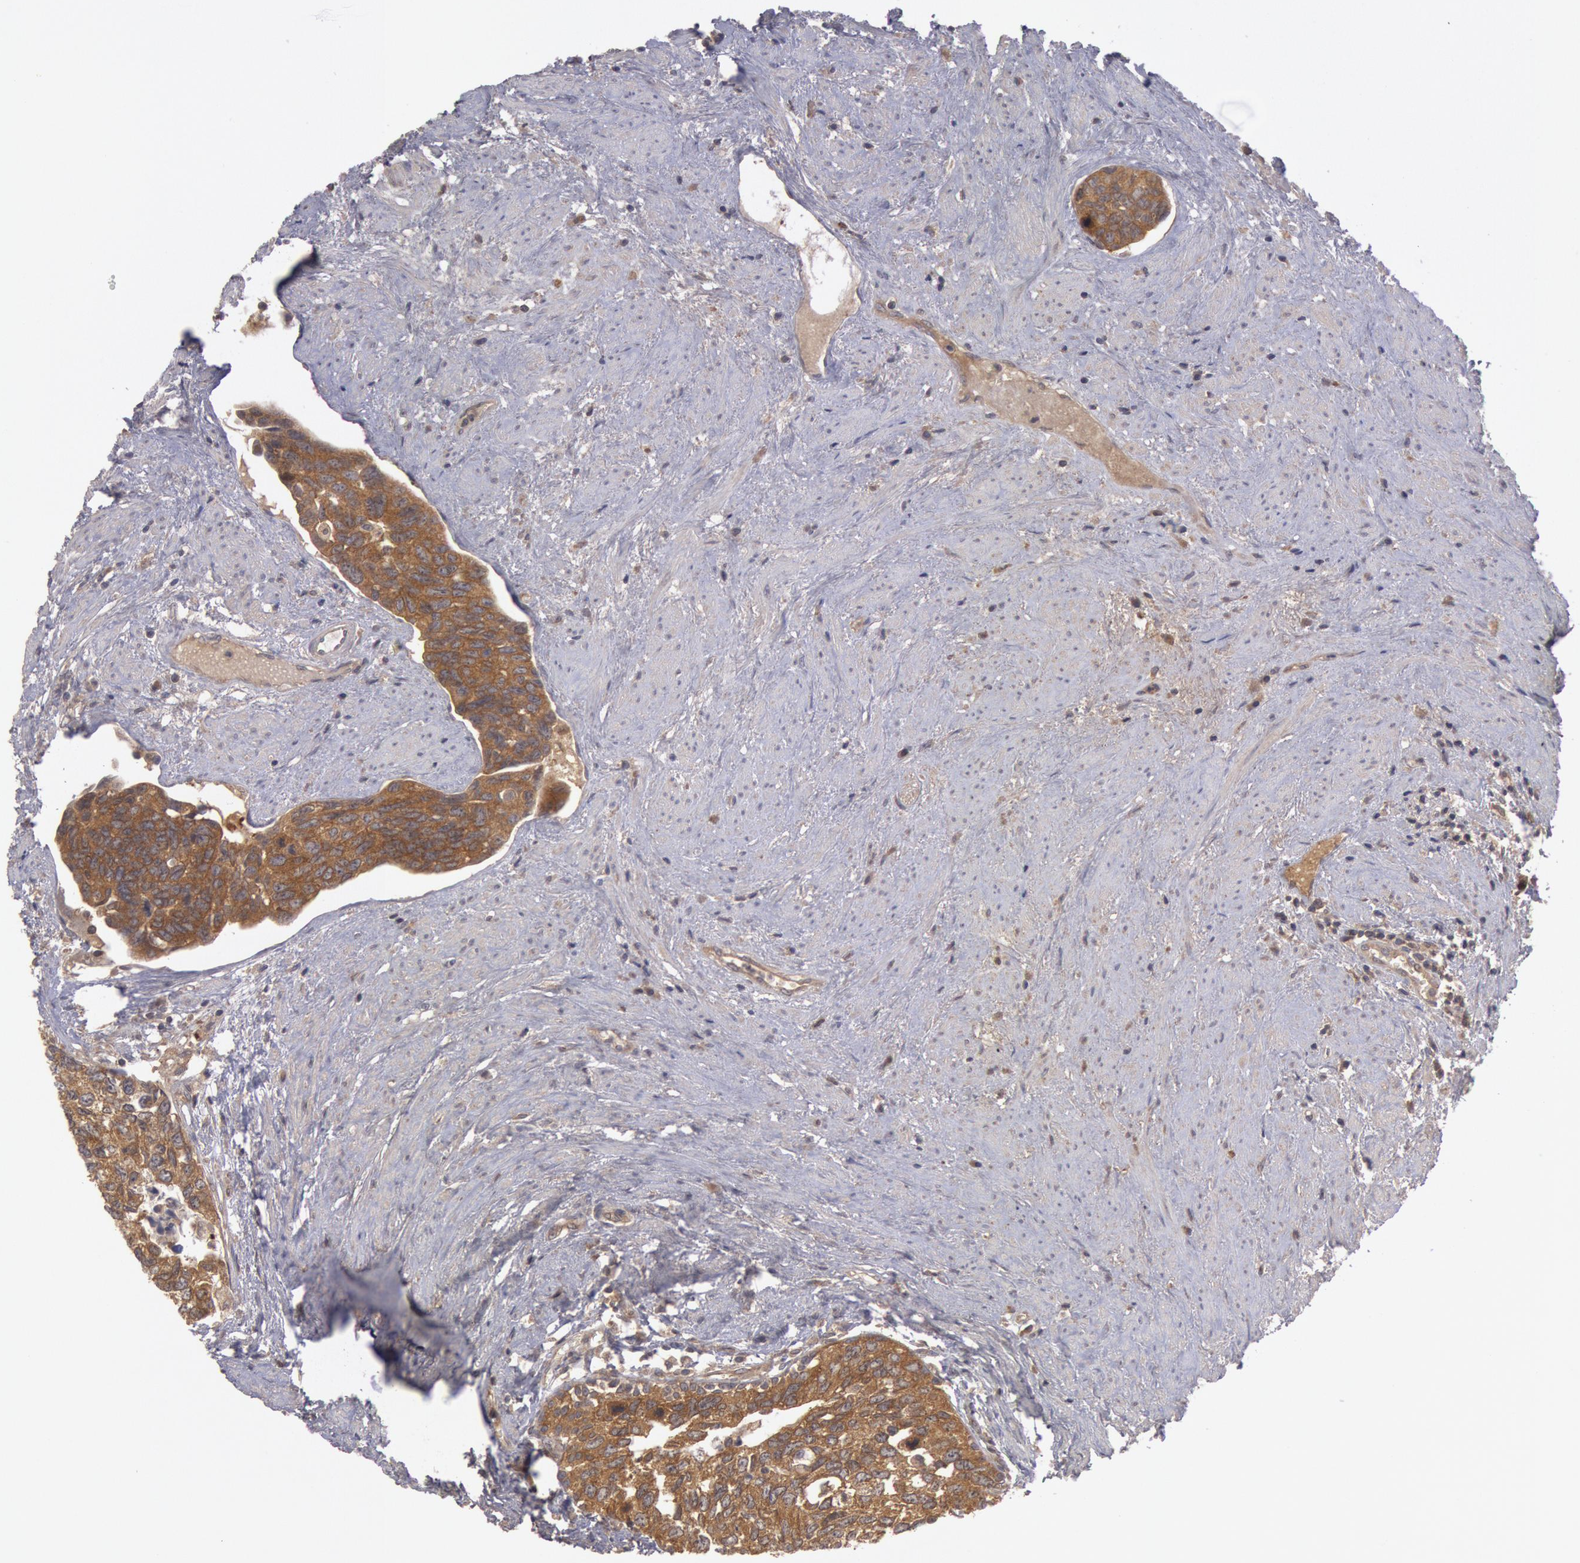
{"staining": {"intensity": "strong", "quantity": ">75%", "location": "cytoplasmic/membranous"}, "tissue": "urothelial cancer", "cell_type": "Tumor cells", "image_type": "cancer", "snomed": [{"axis": "morphology", "description": "Urothelial carcinoma, High grade"}, {"axis": "topography", "description": "Urinary bladder"}], "caption": "This histopathology image reveals immunohistochemistry staining of human urothelial cancer, with high strong cytoplasmic/membranous positivity in approximately >75% of tumor cells.", "gene": "BRAF", "patient": {"sex": "male", "age": 81}}